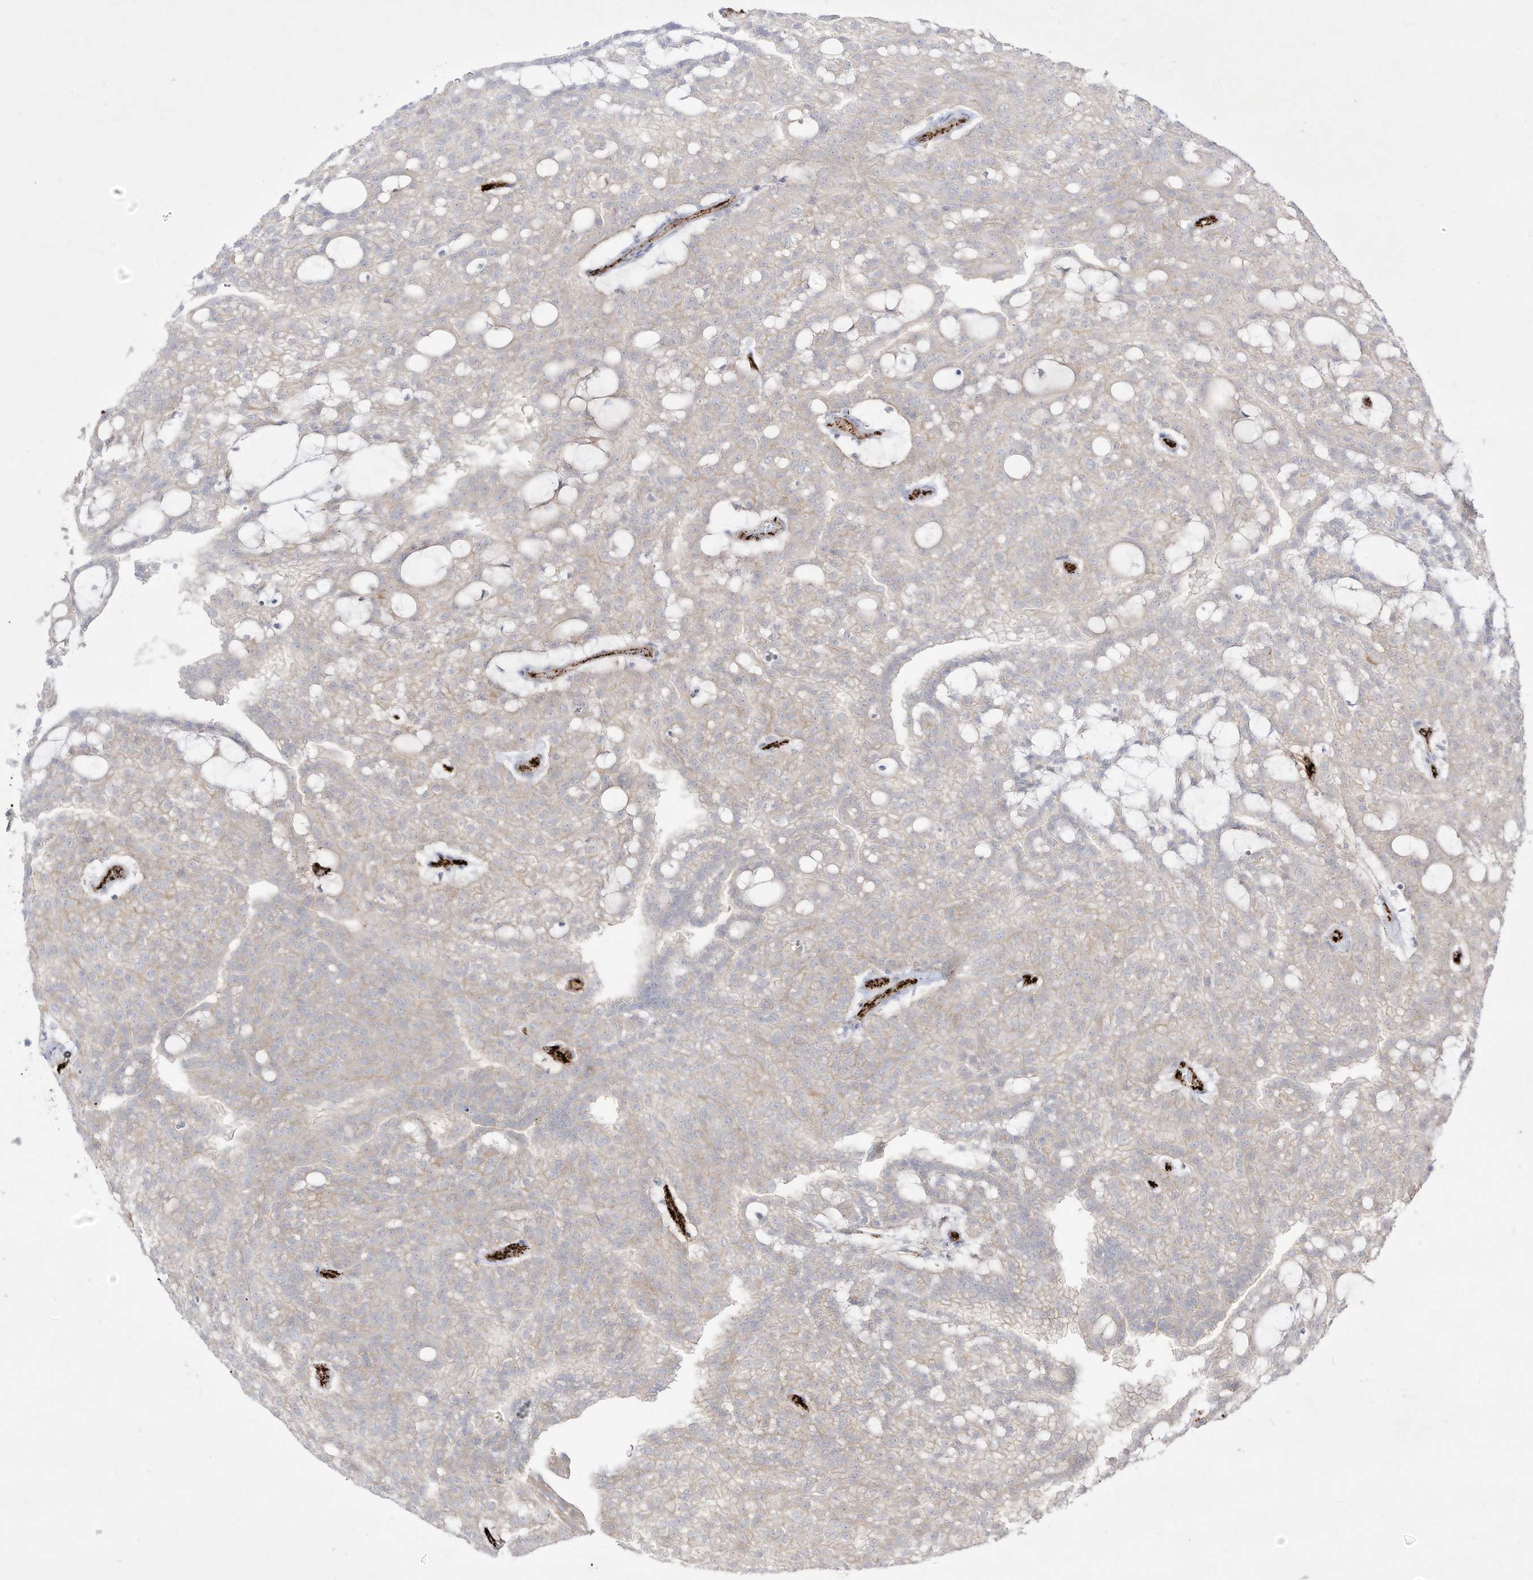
{"staining": {"intensity": "negative", "quantity": "none", "location": "none"}, "tissue": "renal cancer", "cell_type": "Tumor cells", "image_type": "cancer", "snomed": [{"axis": "morphology", "description": "Adenocarcinoma, NOS"}, {"axis": "topography", "description": "Kidney"}], "caption": "IHC micrograph of human renal adenocarcinoma stained for a protein (brown), which exhibits no positivity in tumor cells.", "gene": "ZGRF1", "patient": {"sex": "male", "age": 63}}